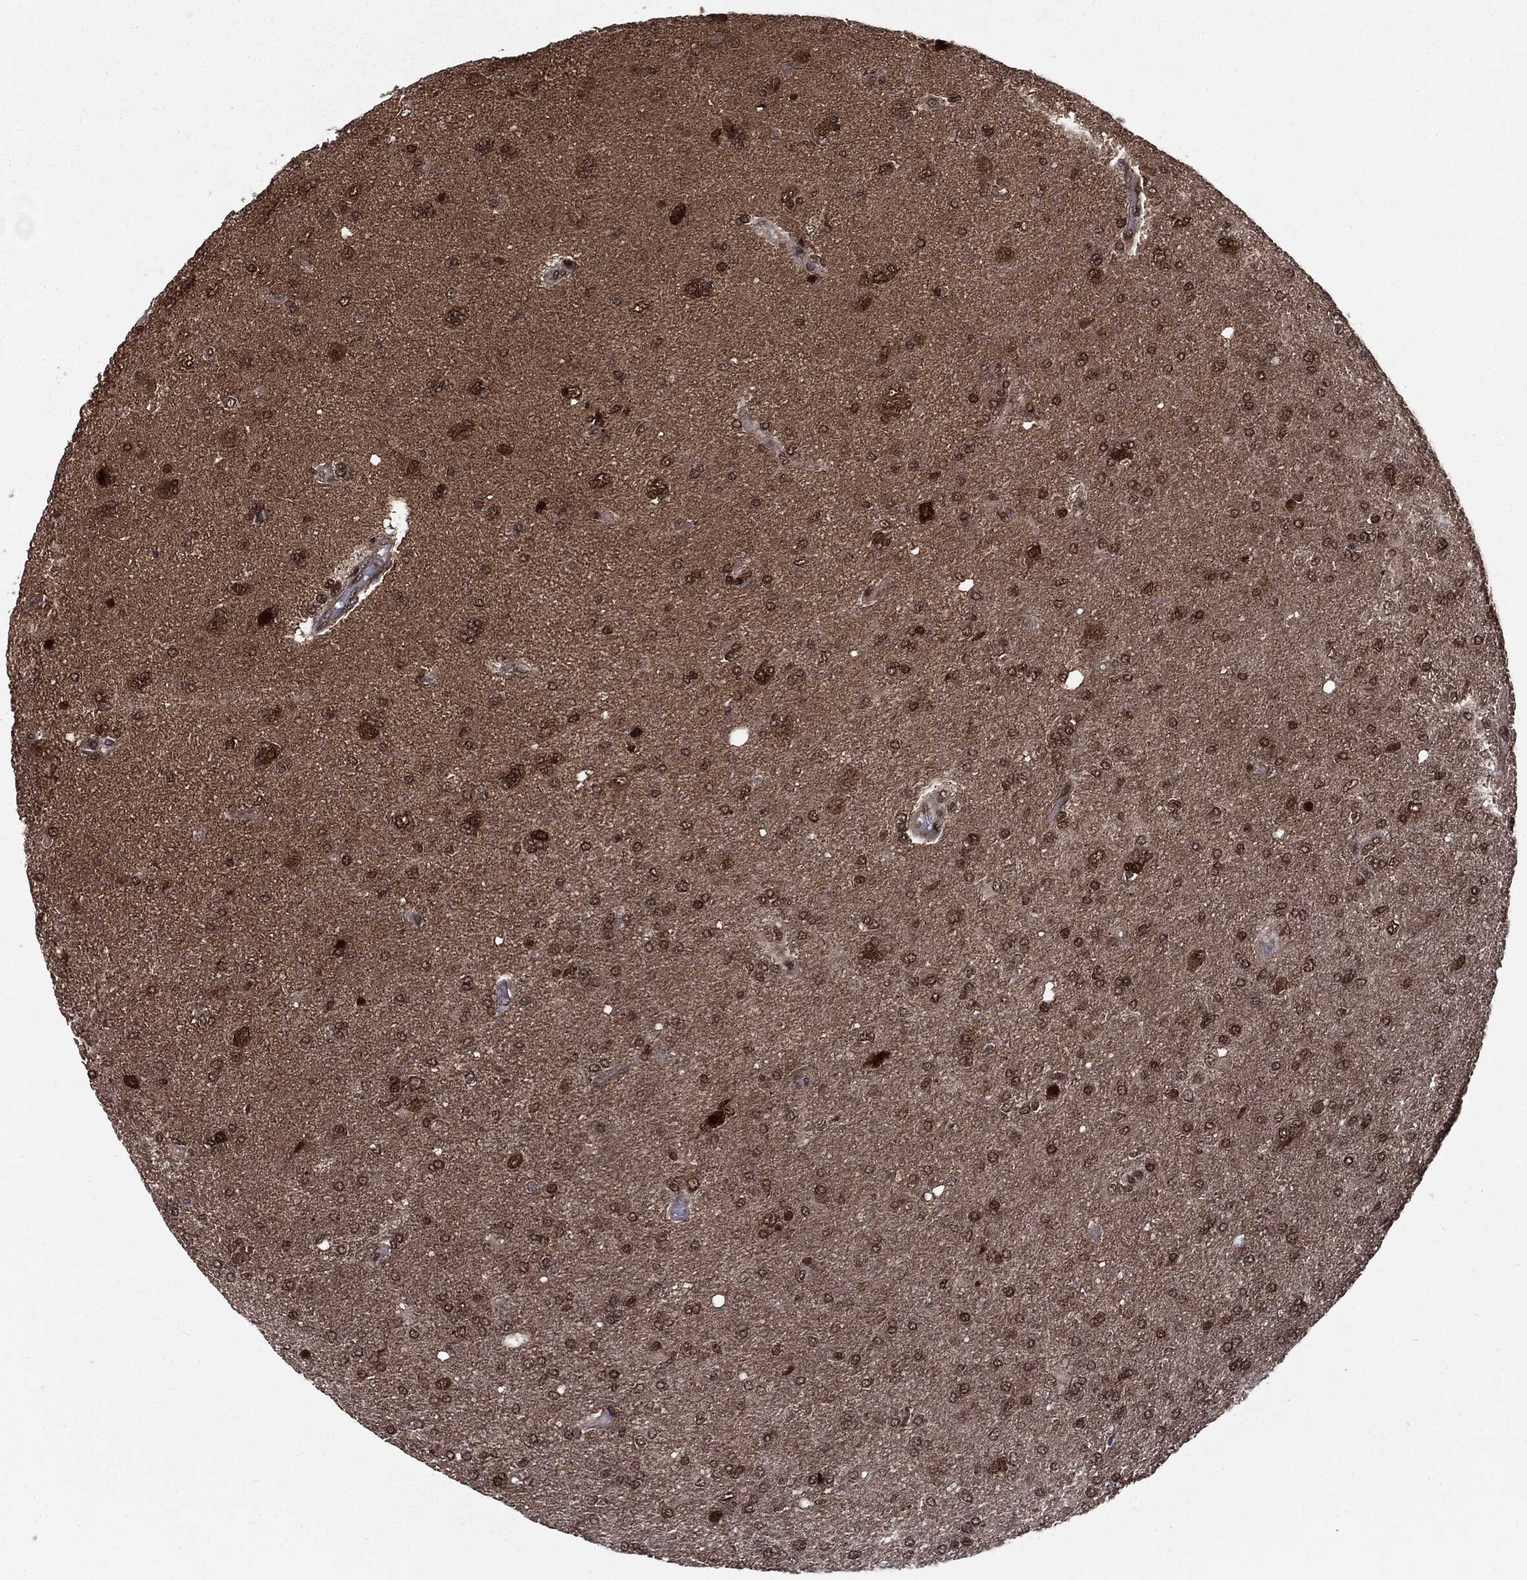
{"staining": {"intensity": "moderate", "quantity": "25%-75%", "location": "nuclear"}, "tissue": "glioma", "cell_type": "Tumor cells", "image_type": "cancer", "snomed": [{"axis": "morphology", "description": "Glioma, malignant, High grade"}, {"axis": "topography", "description": "Cerebral cortex"}], "caption": "Approximately 25%-75% of tumor cells in glioma display moderate nuclear protein staining as visualized by brown immunohistochemical staining.", "gene": "PTPA", "patient": {"sex": "male", "age": 70}}